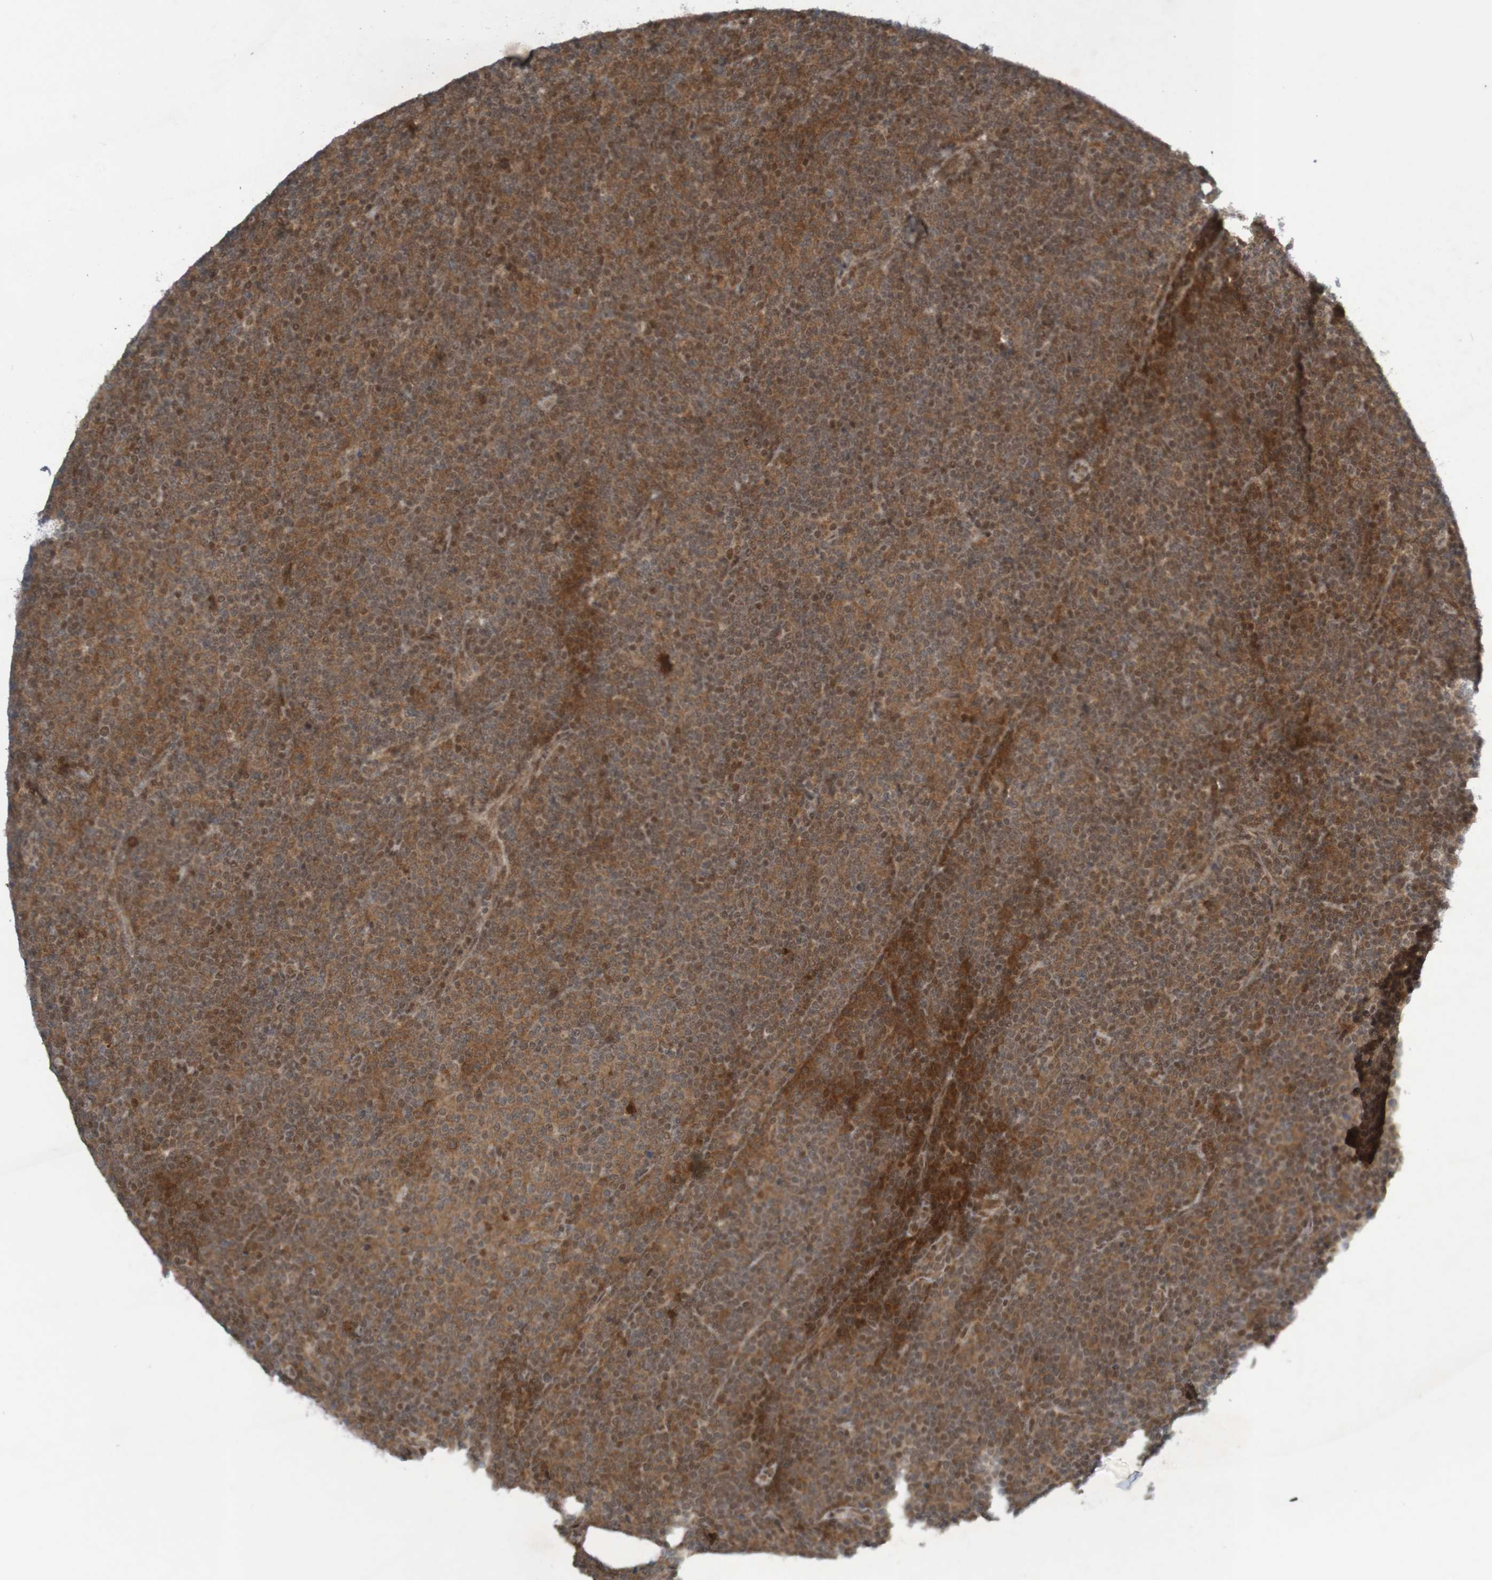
{"staining": {"intensity": "weak", "quantity": "25%-75%", "location": "nuclear"}, "tissue": "lymphoma", "cell_type": "Tumor cells", "image_type": "cancer", "snomed": [{"axis": "morphology", "description": "Malignant lymphoma, non-Hodgkin's type, Low grade"}, {"axis": "topography", "description": "Lymph node"}], "caption": "Immunohistochemistry (IHC) micrograph of human lymphoma stained for a protein (brown), which shows low levels of weak nuclear expression in about 25%-75% of tumor cells.", "gene": "ITLN1", "patient": {"sex": "female", "age": 67}}